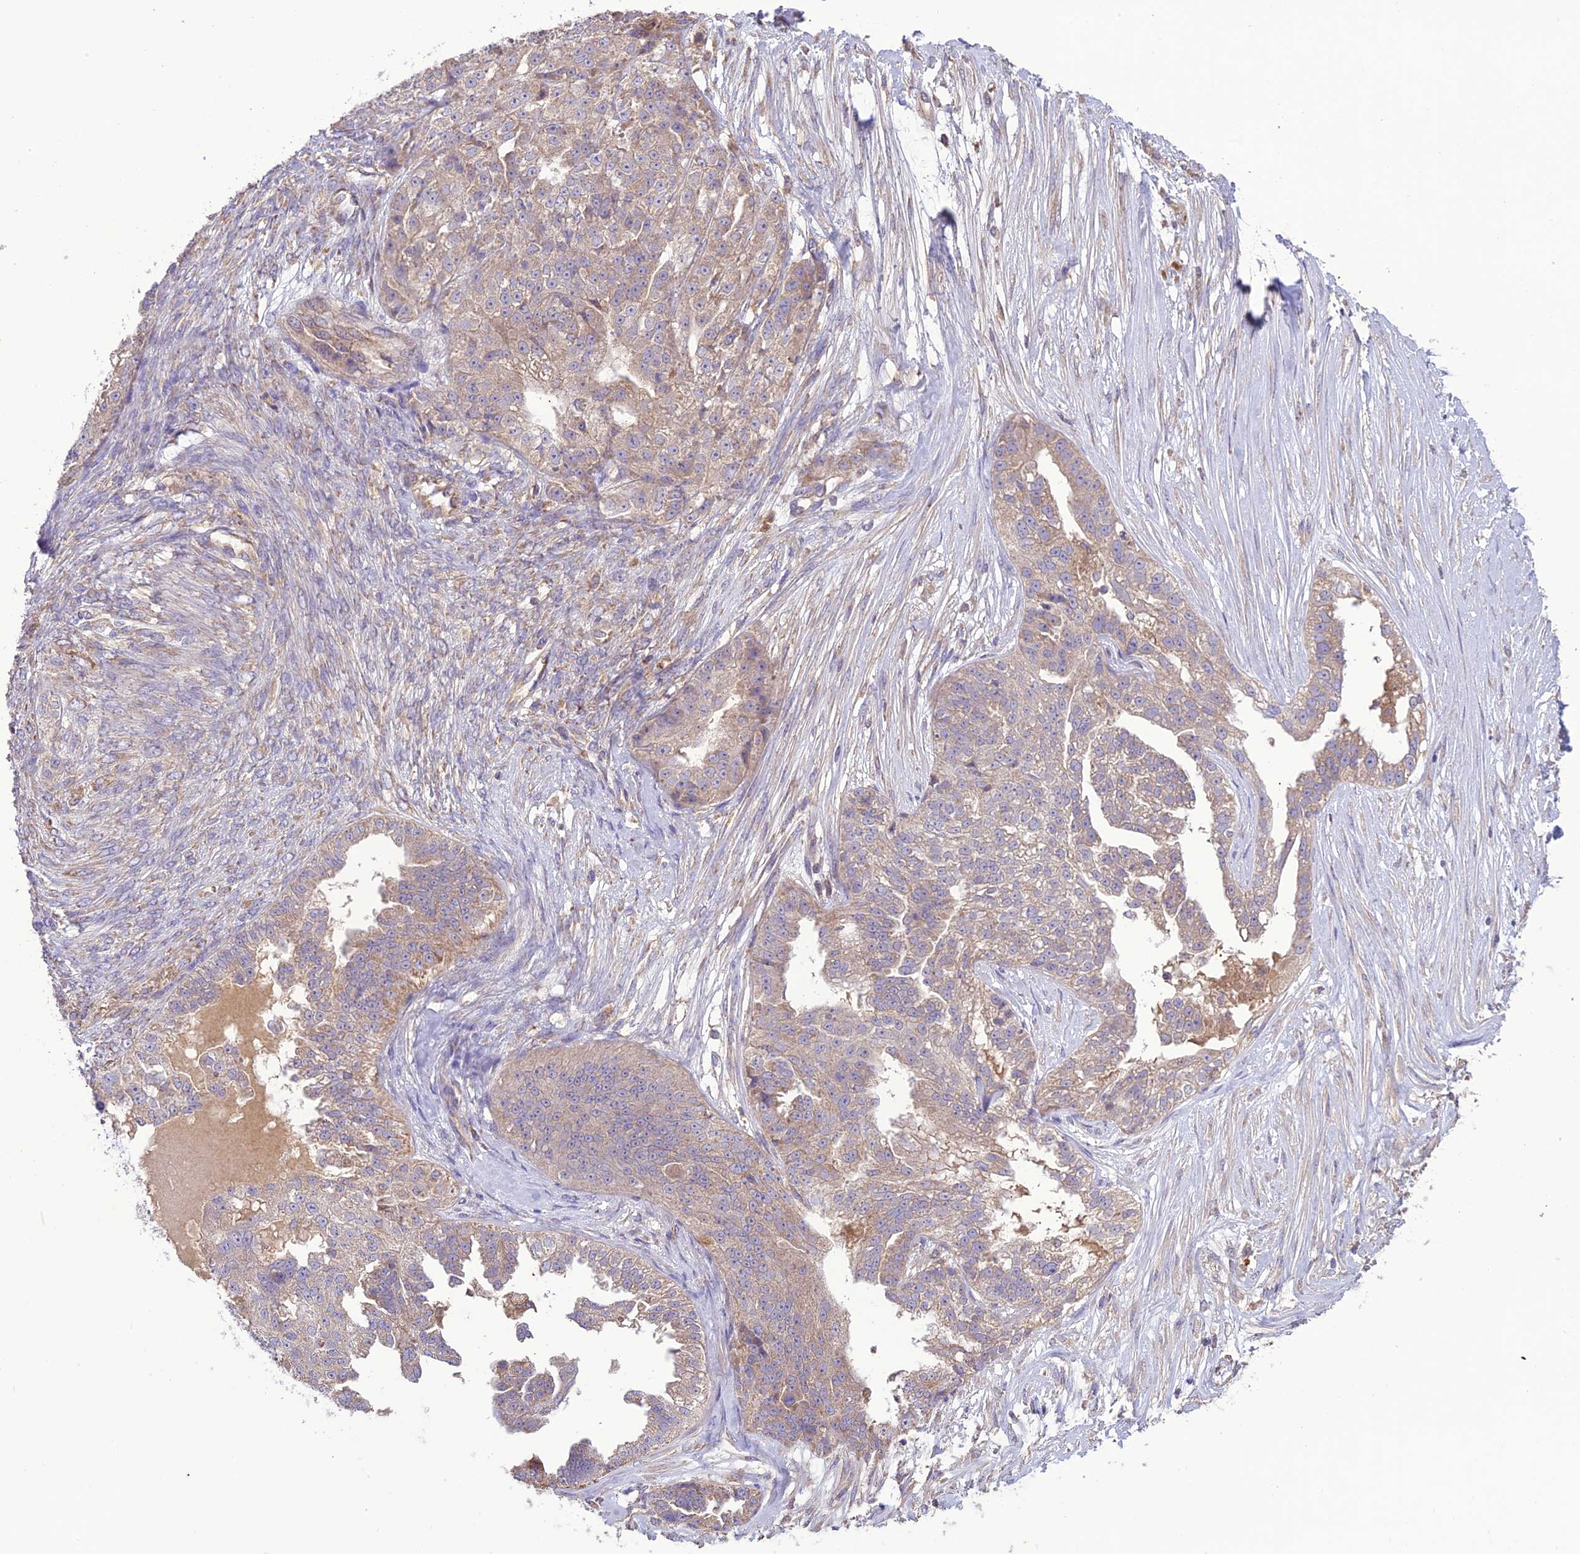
{"staining": {"intensity": "moderate", "quantity": "<25%", "location": "cytoplasmic/membranous"}, "tissue": "ovarian cancer", "cell_type": "Tumor cells", "image_type": "cancer", "snomed": [{"axis": "morphology", "description": "Cystadenocarcinoma, serous, NOS"}, {"axis": "topography", "description": "Ovary"}], "caption": "Tumor cells reveal low levels of moderate cytoplasmic/membranous expression in approximately <25% of cells in ovarian cancer (serous cystadenocarcinoma).", "gene": "NDUFAF1", "patient": {"sex": "female", "age": 58}}